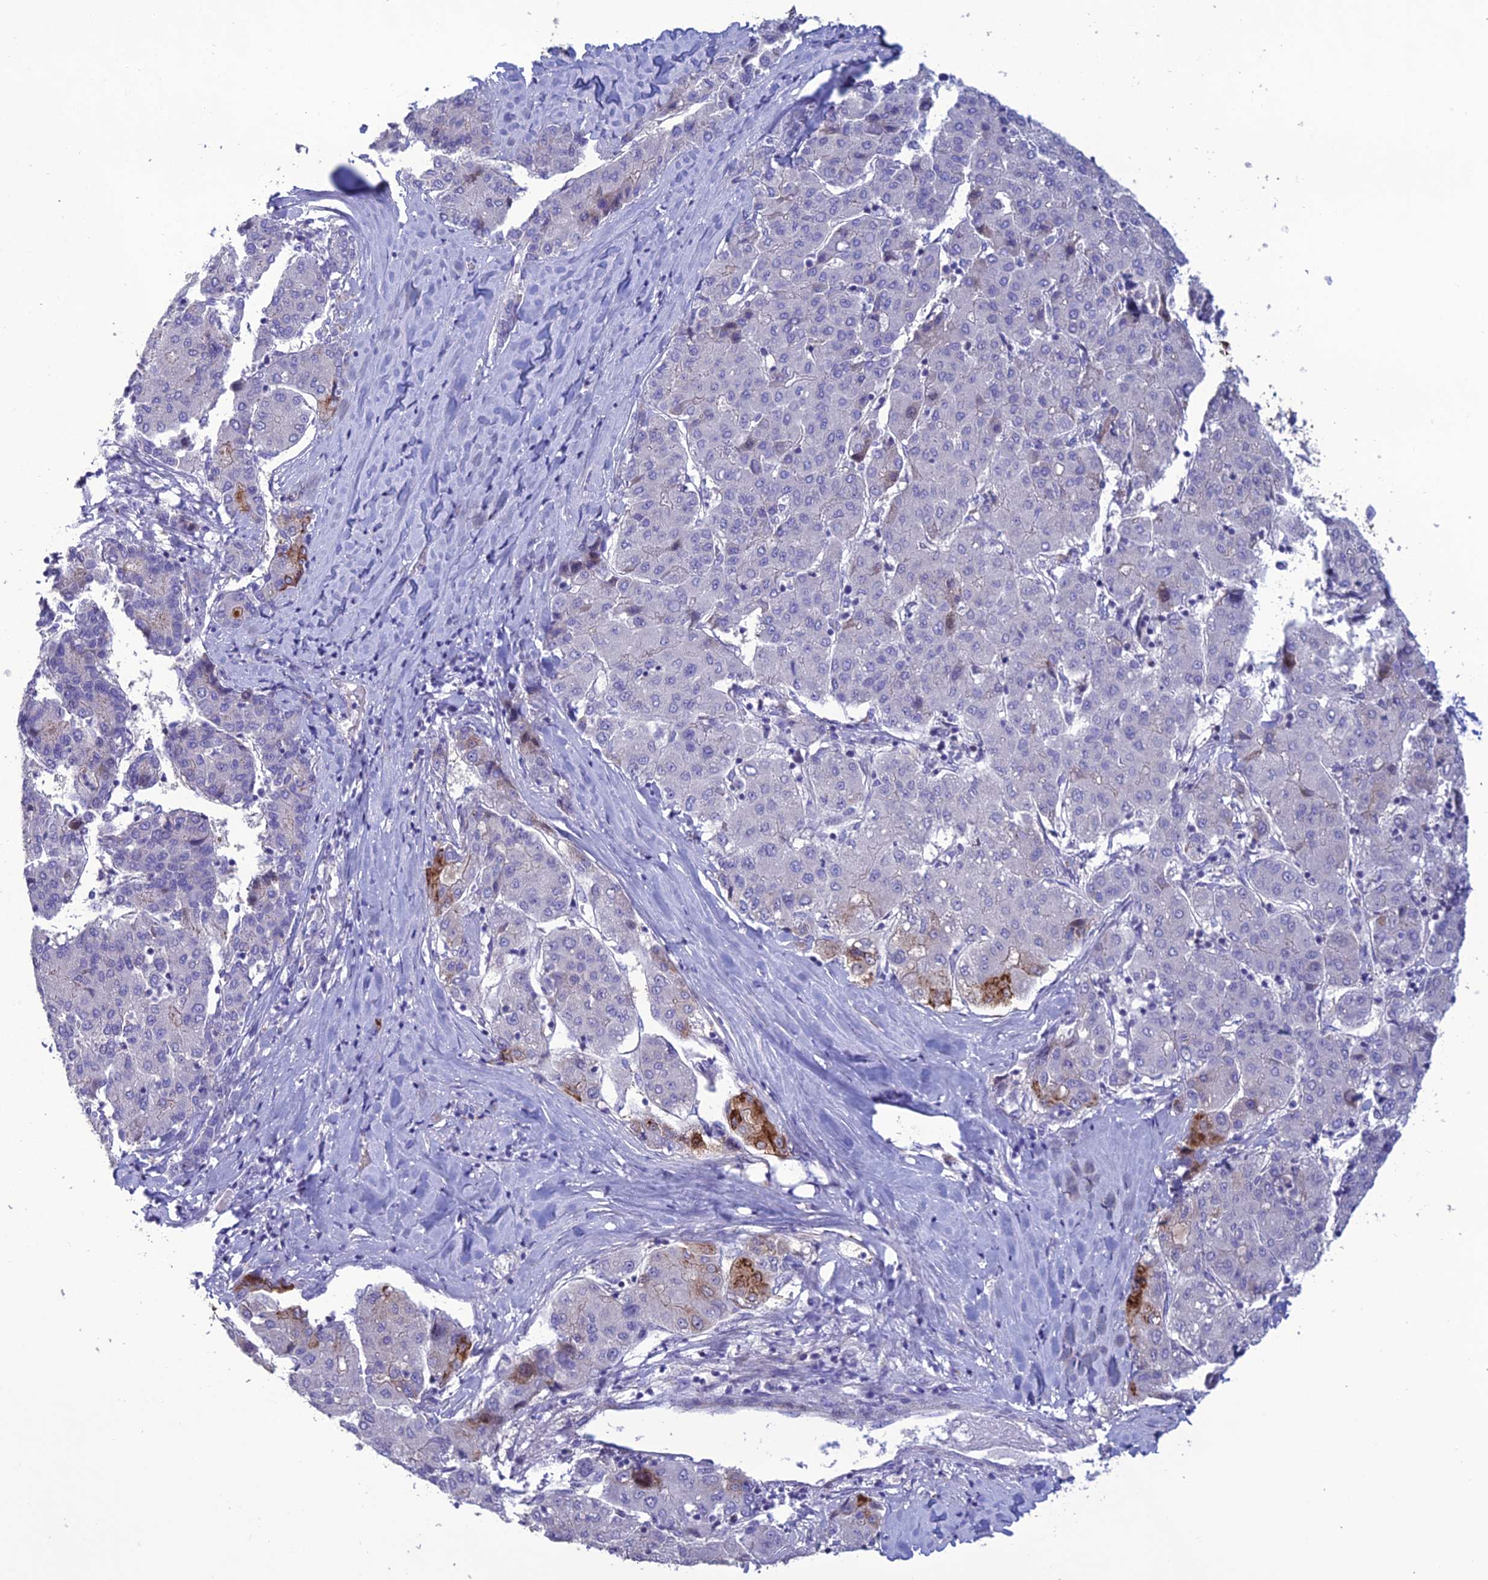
{"staining": {"intensity": "moderate", "quantity": "<25%", "location": "cytoplasmic/membranous"}, "tissue": "liver cancer", "cell_type": "Tumor cells", "image_type": "cancer", "snomed": [{"axis": "morphology", "description": "Carcinoma, Hepatocellular, NOS"}, {"axis": "topography", "description": "Liver"}], "caption": "The photomicrograph displays a brown stain indicating the presence of a protein in the cytoplasmic/membranous of tumor cells in liver cancer (hepatocellular carcinoma). (Brightfield microscopy of DAB IHC at high magnification).", "gene": "OR56B1", "patient": {"sex": "male", "age": 65}}